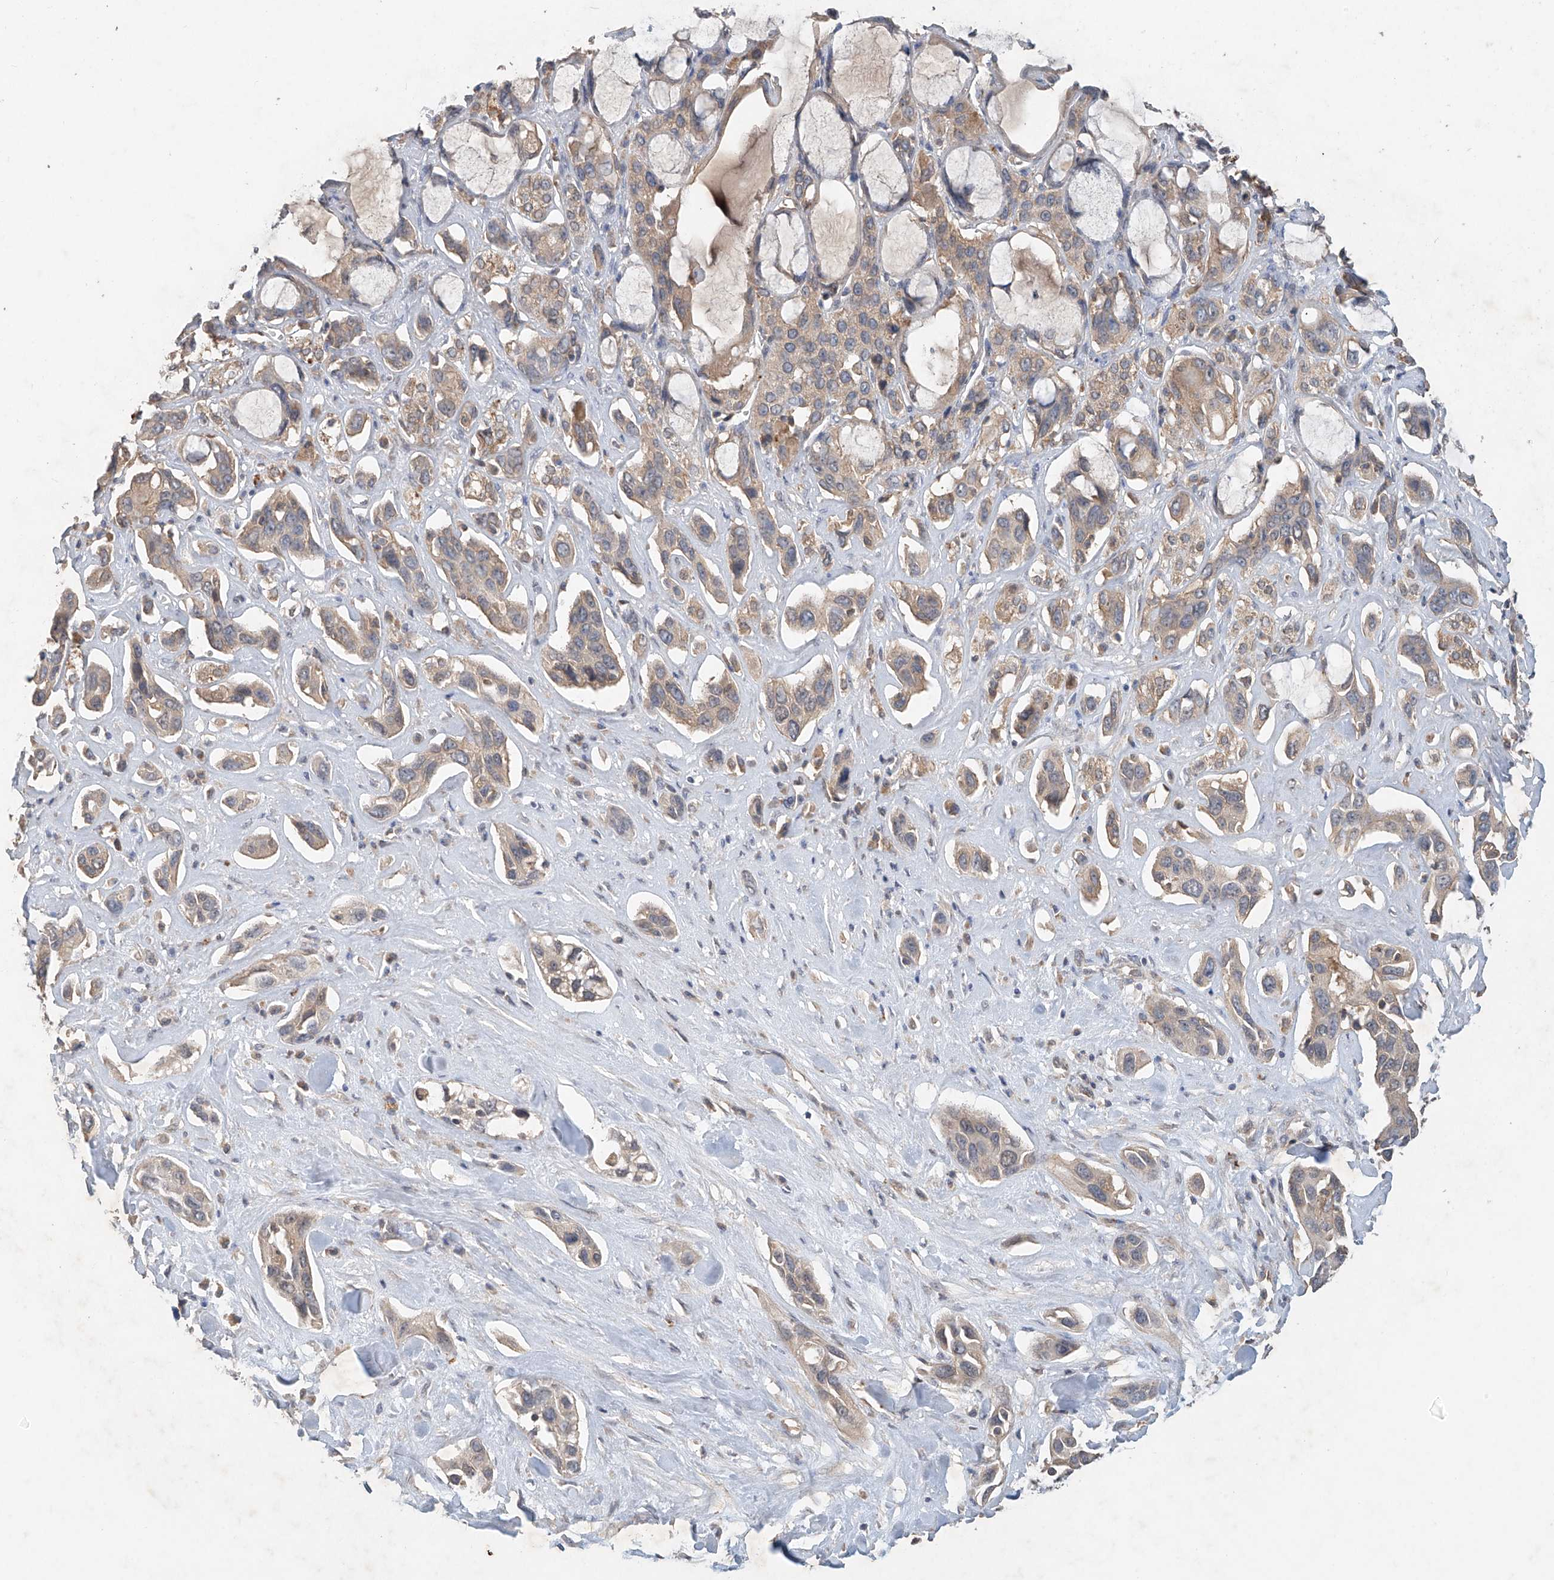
{"staining": {"intensity": "weak", "quantity": "25%-75%", "location": "cytoplasmic/membranous"}, "tissue": "pancreatic cancer", "cell_type": "Tumor cells", "image_type": "cancer", "snomed": [{"axis": "morphology", "description": "Adenocarcinoma, NOS"}, {"axis": "topography", "description": "Pancreas"}], "caption": "An image of pancreatic cancer (adenocarcinoma) stained for a protein displays weak cytoplasmic/membranous brown staining in tumor cells. Nuclei are stained in blue.", "gene": "GNB1L", "patient": {"sex": "female", "age": 60}}